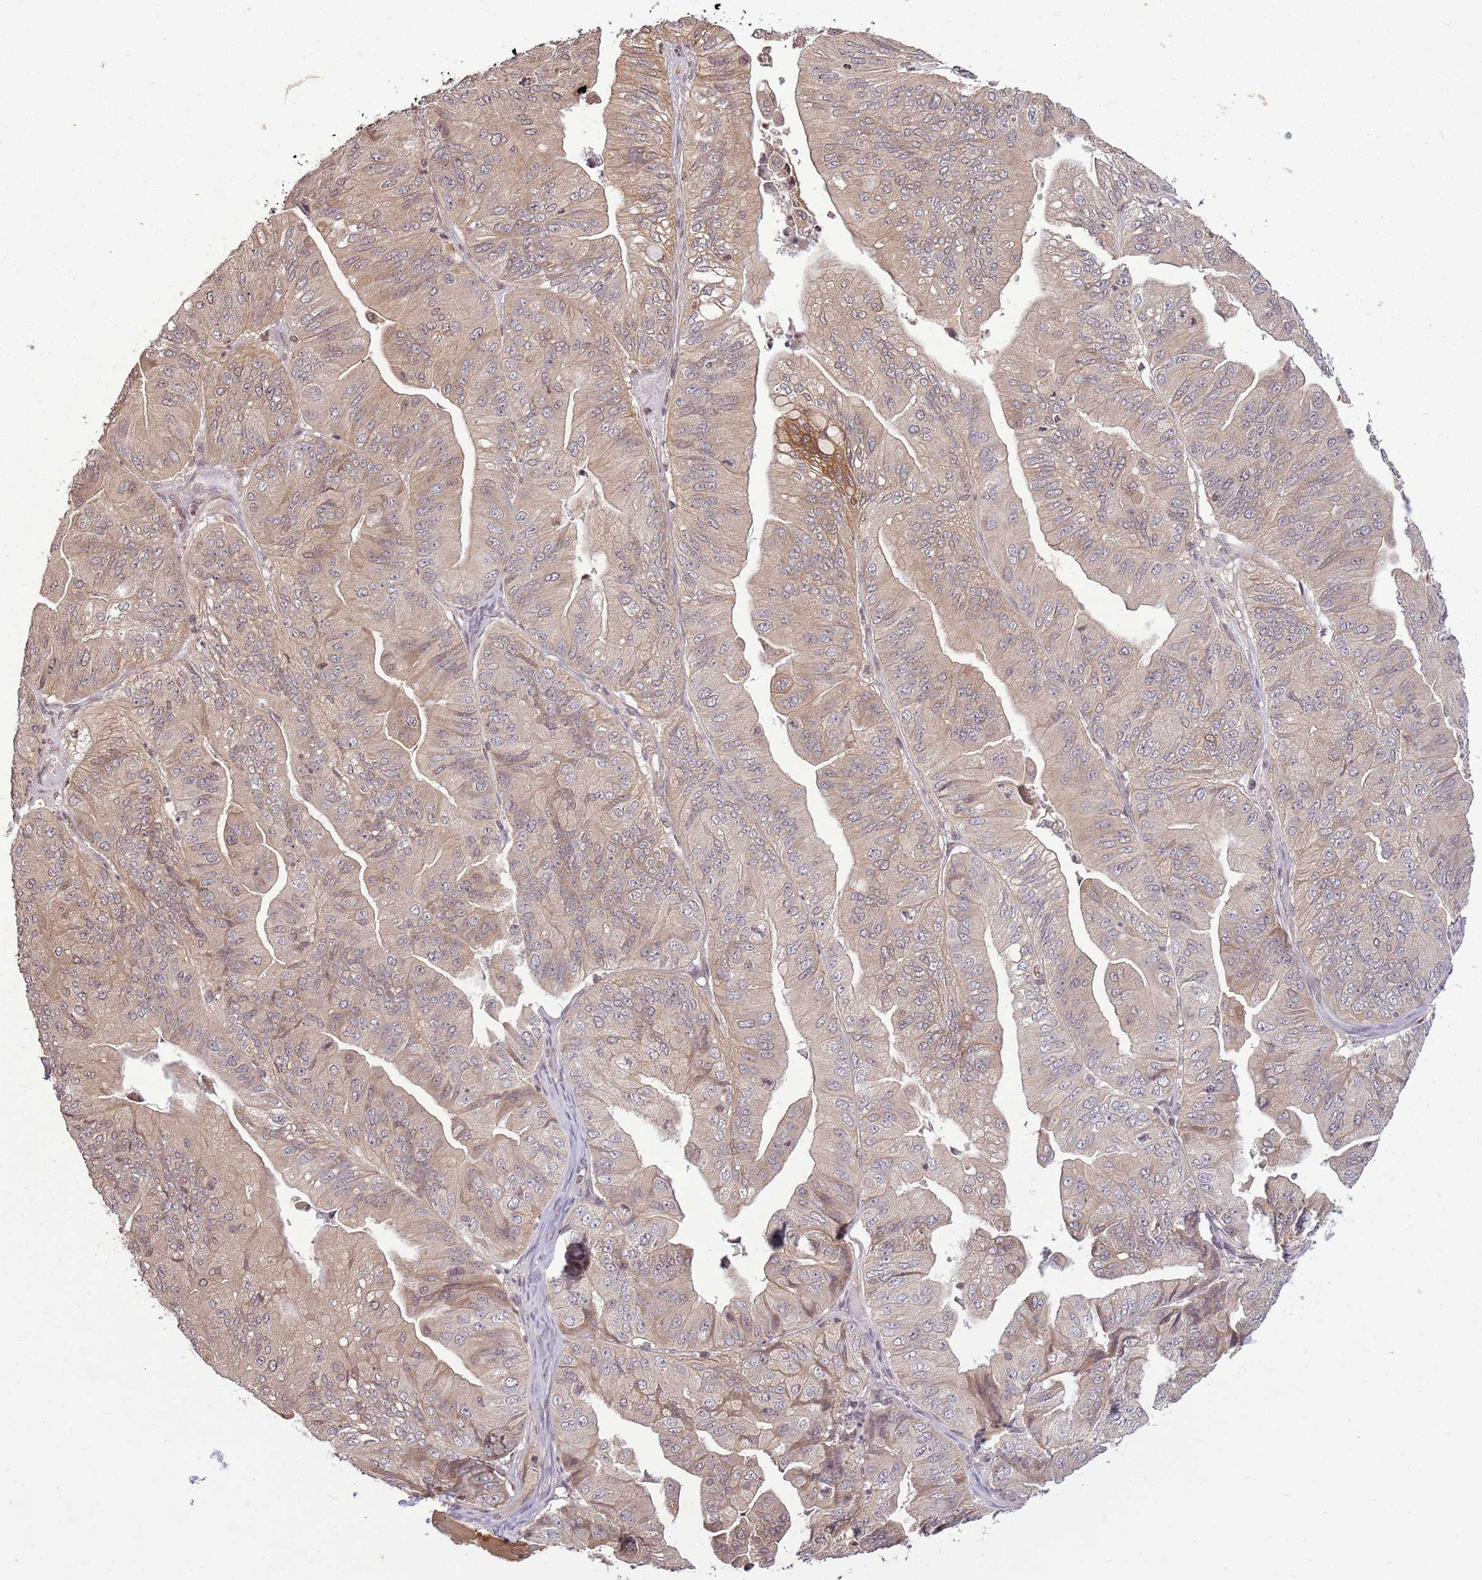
{"staining": {"intensity": "moderate", "quantity": "<25%", "location": "cytoplasmic/membranous"}, "tissue": "ovarian cancer", "cell_type": "Tumor cells", "image_type": "cancer", "snomed": [{"axis": "morphology", "description": "Cystadenocarcinoma, mucinous, NOS"}, {"axis": "topography", "description": "Ovary"}], "caption": "IHC of human ovarian cancer (mucinous cystadenocarcinoma) demonstrates low levels of moderate cytoplasmic/membranous staining in approximately <25% of tumor cells.", "gene": "CAPN9", "patient": {"sex": "female", "age": 61}}